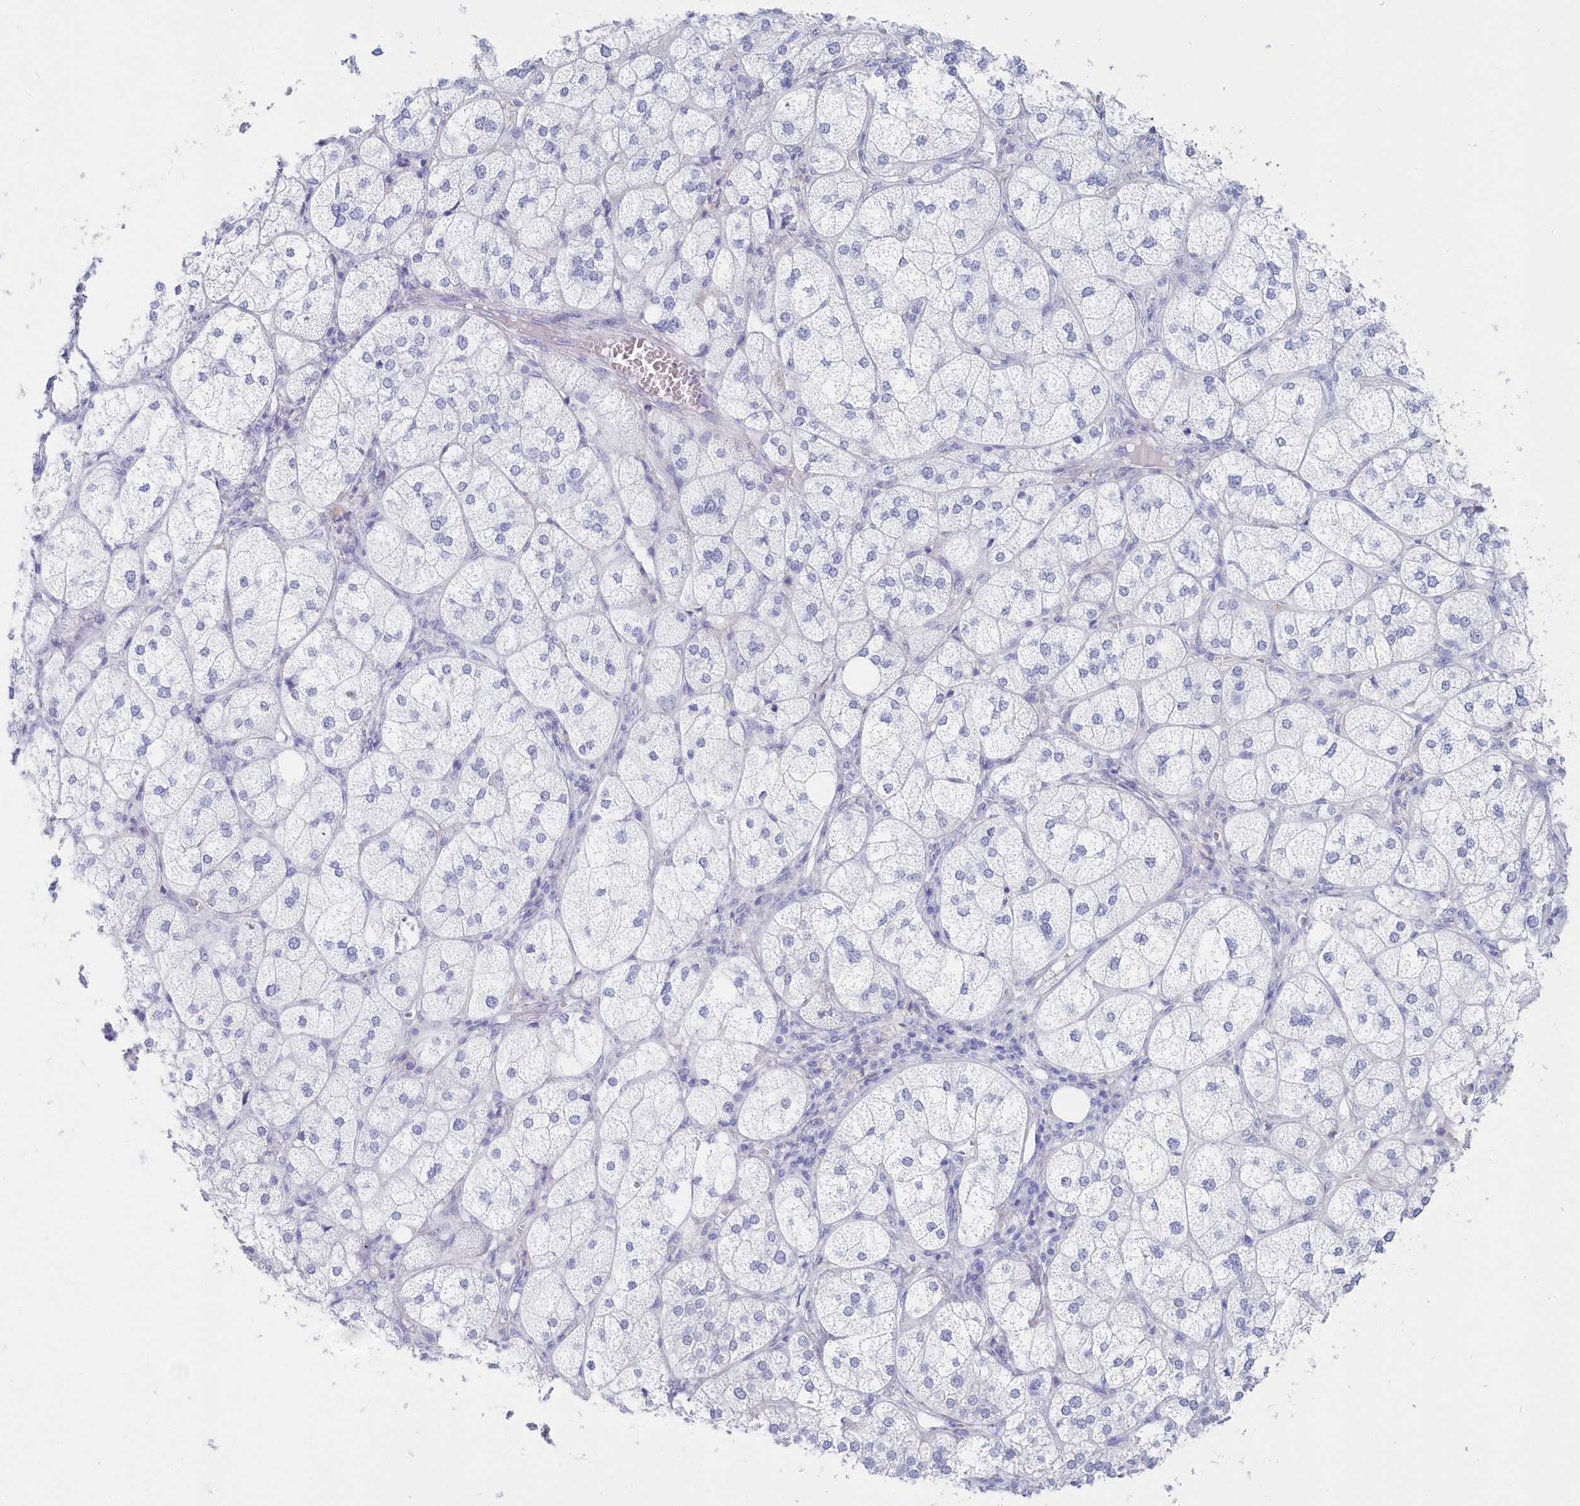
{"staining": {"intensity": "negative", "quantity": "none", "location": "none"}, "tissue": "adrenal gland", "cell_type": "Glandular cells", "image_type": "normal", "snomed": [{"axis": "morphology", "description": "Normal tissue, NOS"}, {"axis": "topography", "description": "Adrenal gland"}], "caption": "DAB (3,3'-diaminobenzidine) immunohistochemical staining of benign adrenal gland demonstrates no significant staining in glandular cells. Brightfield microscopy of immunohistochemistry (IHC) stained with DAB (3,3'-diaminobenzidine) (brown) and hematoxylin (blue), captured at high magnification.", "gene": "CSNK1G2", "patient": {"sex": "female", "age": 61}}